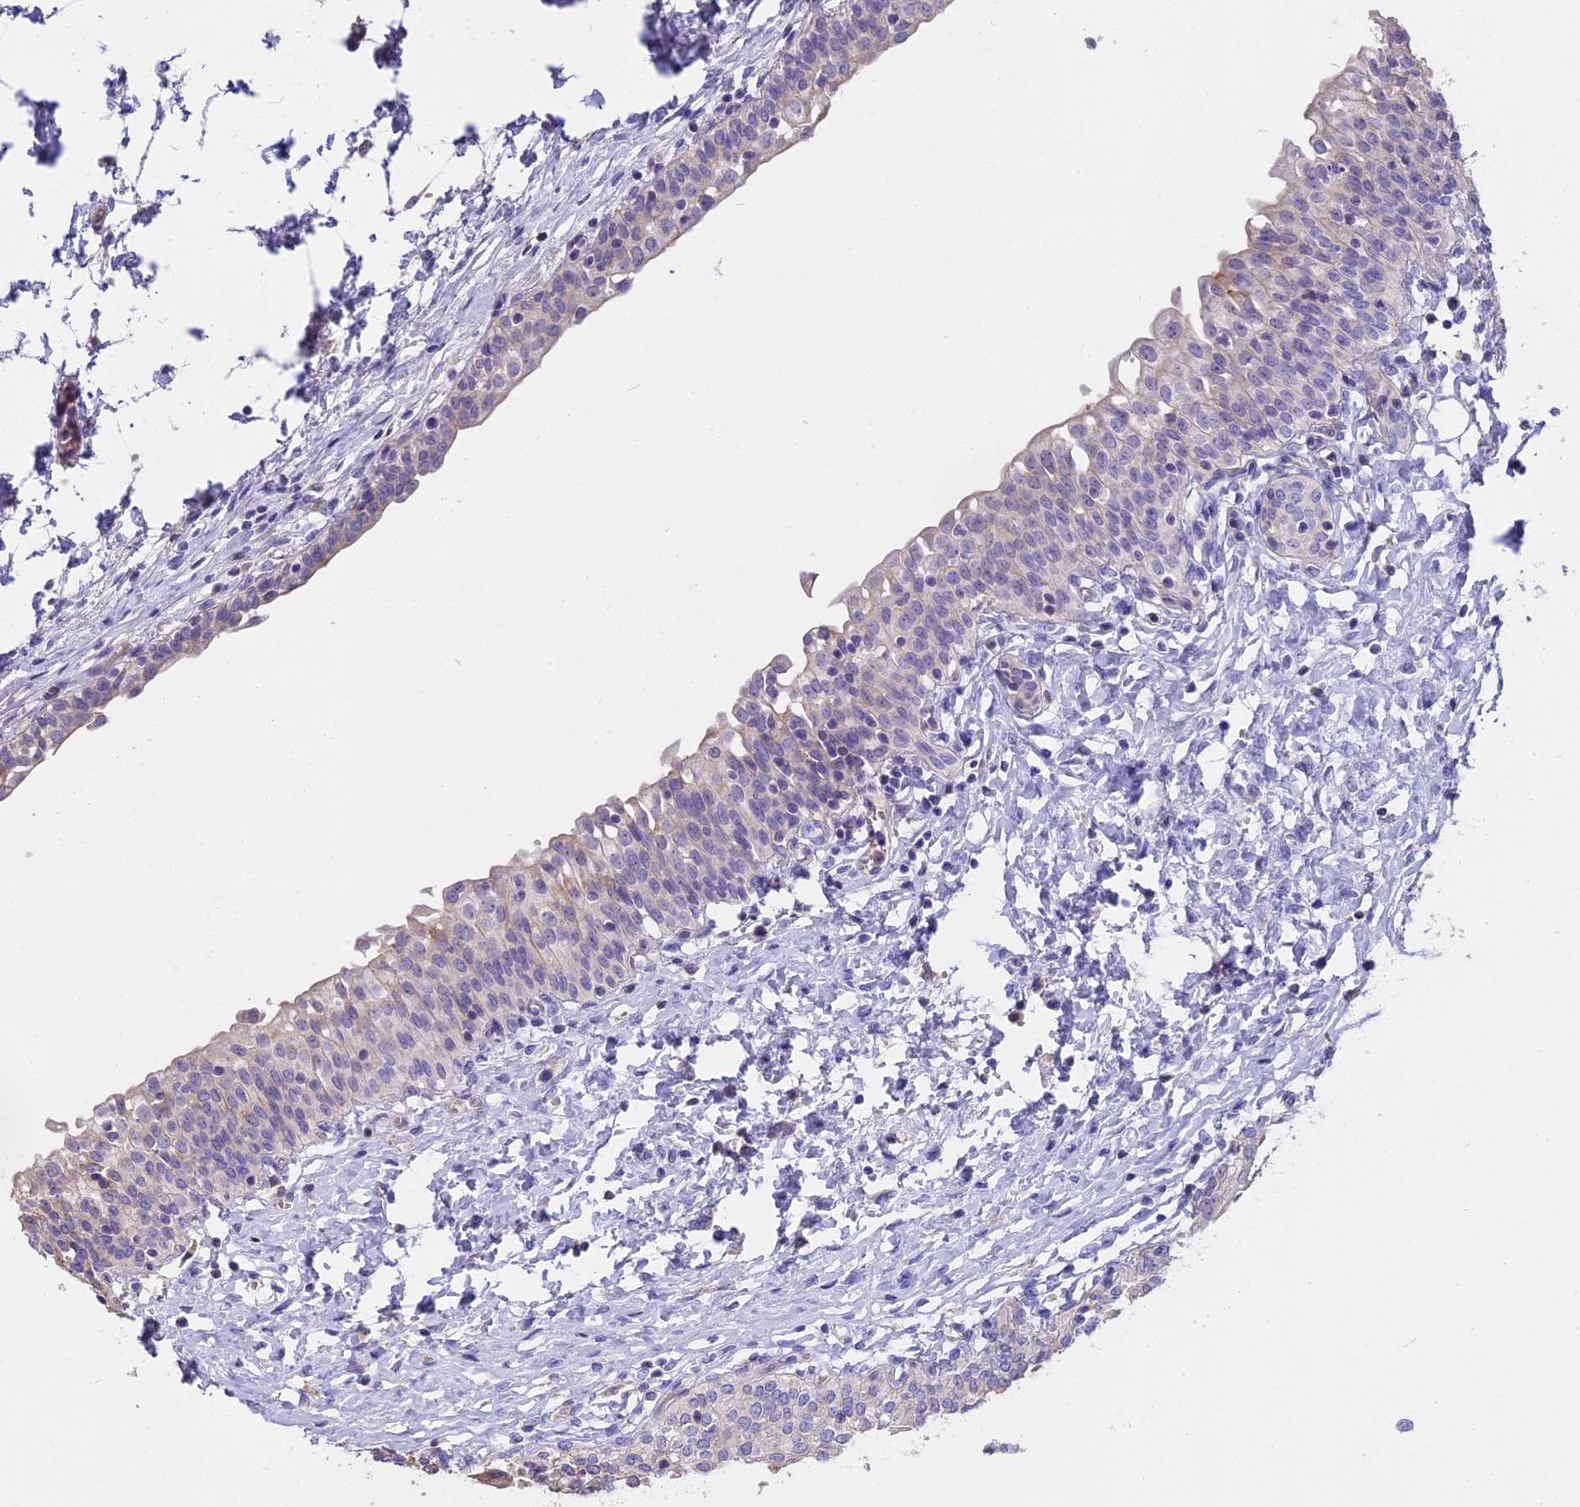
{"staining": {"intensity": "weak", "quantity": "<25%", "location": "cytoplasmic/membranous"}, "tissue": "urinary bladder", "cell_type": "Urothelial cells", "image_type": "normal", "snomed": [{"axis": "morphology", "description": "Normal tissue, NOS"}, {"axis": "topography", "description": "Urinary bladder"}], "caption": "This is a histopathology image of immunohistochemistry staining of benign urinary bladder, which shows no positivity in urothelial cells.", "gene": "WFDC2", "patient": {"sex": "male", "age": 55}}